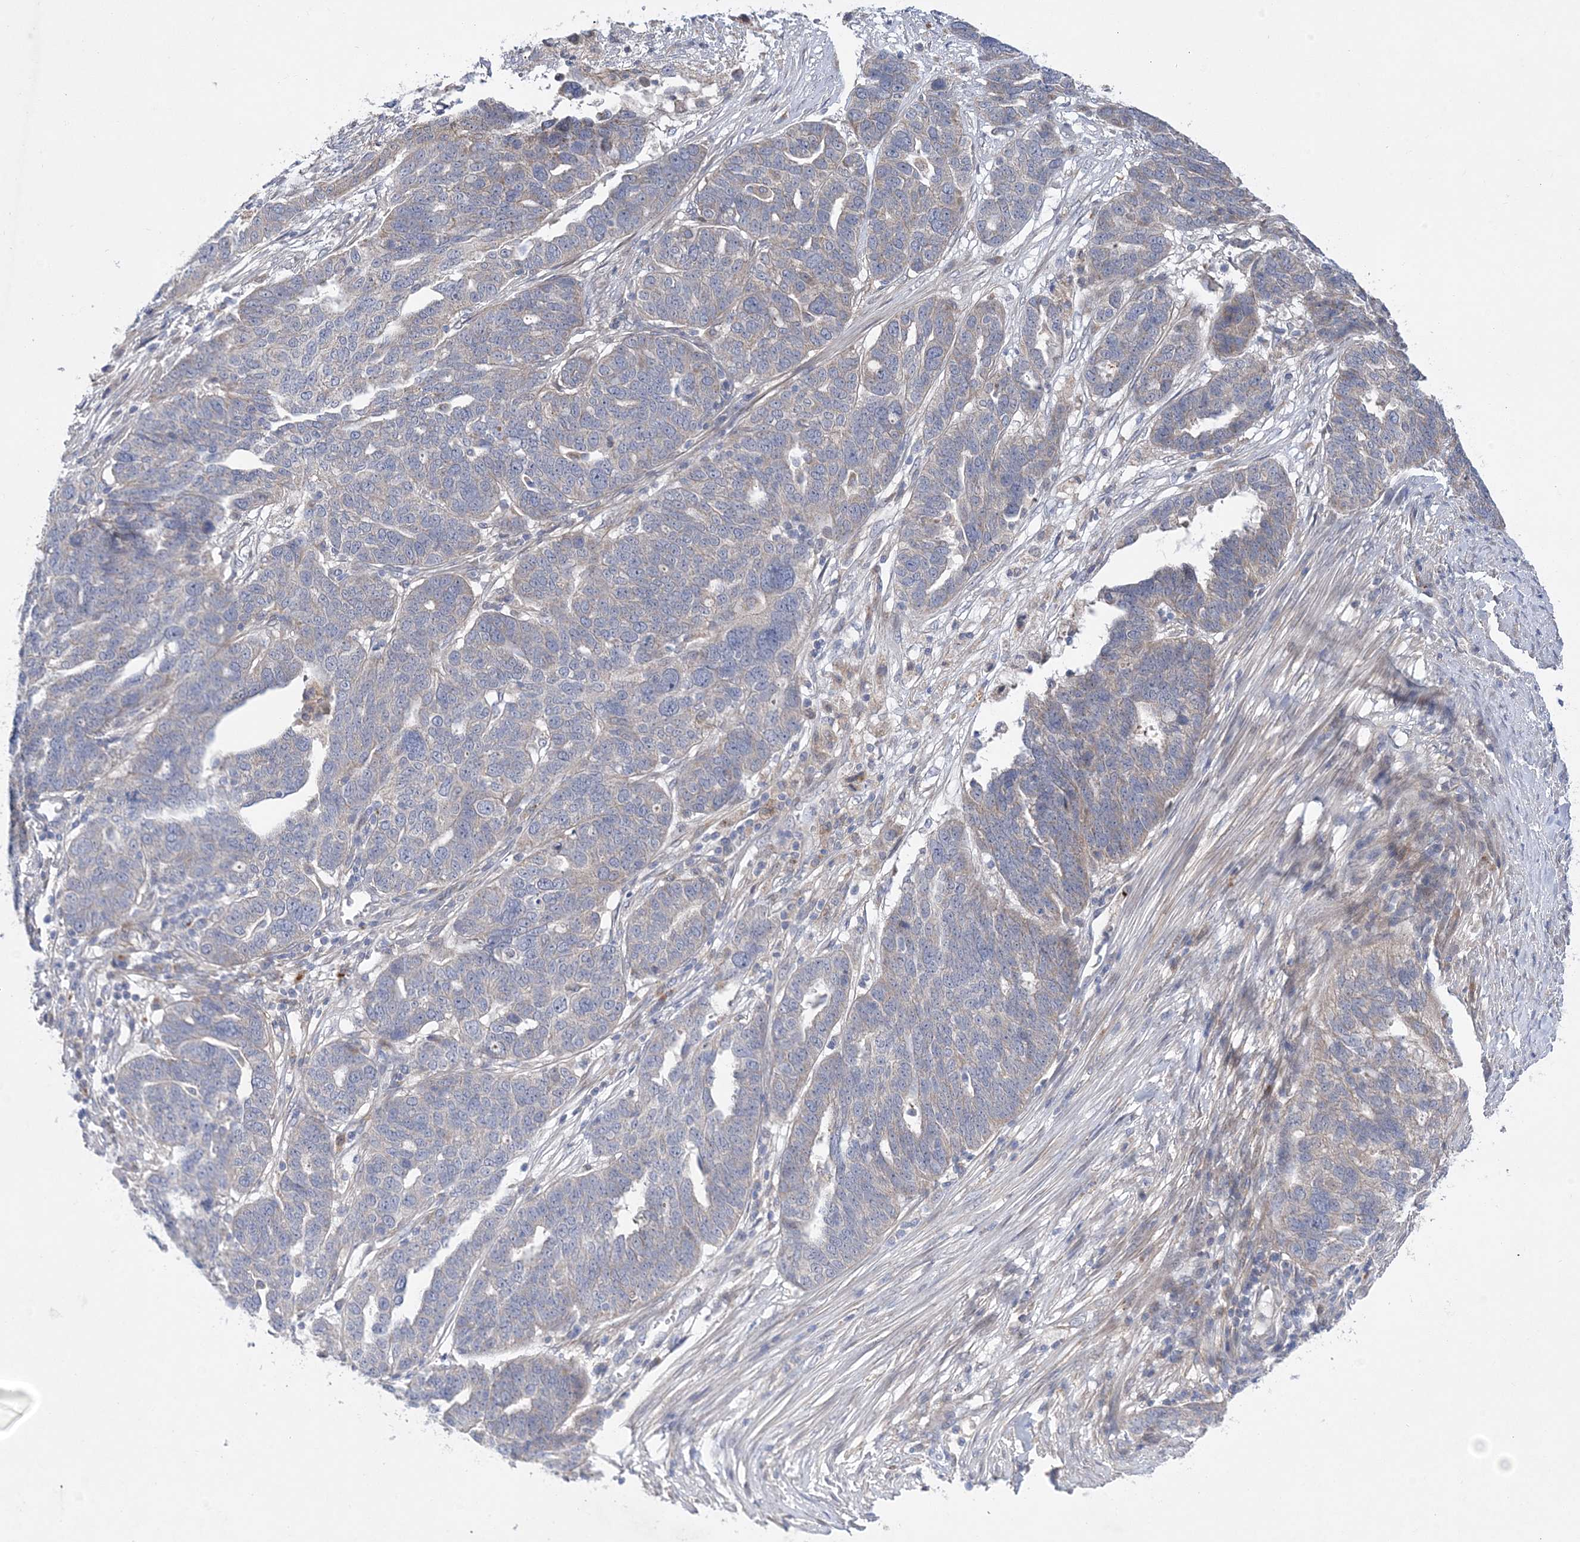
{"staining": {"intensity": "weak", "quantity": "<25%", "location": "cytoplasmic/membranous"}, "tissue": "ovarian cancer", "cell_type": "Tumor cells", "image_type": "cancer", "snomed": [{"axis": "morphology", "description": "Cystadenocarcinoma, serous, NOS"}, {"axis": "topography", "description": "Ovary"}], "caption": "There is no significant positivity in tumor cells of serous cystadenocarcinoma (ovarian).", "gene": "ANAPC1", "patient": {"sex": "female", "age": 59}}